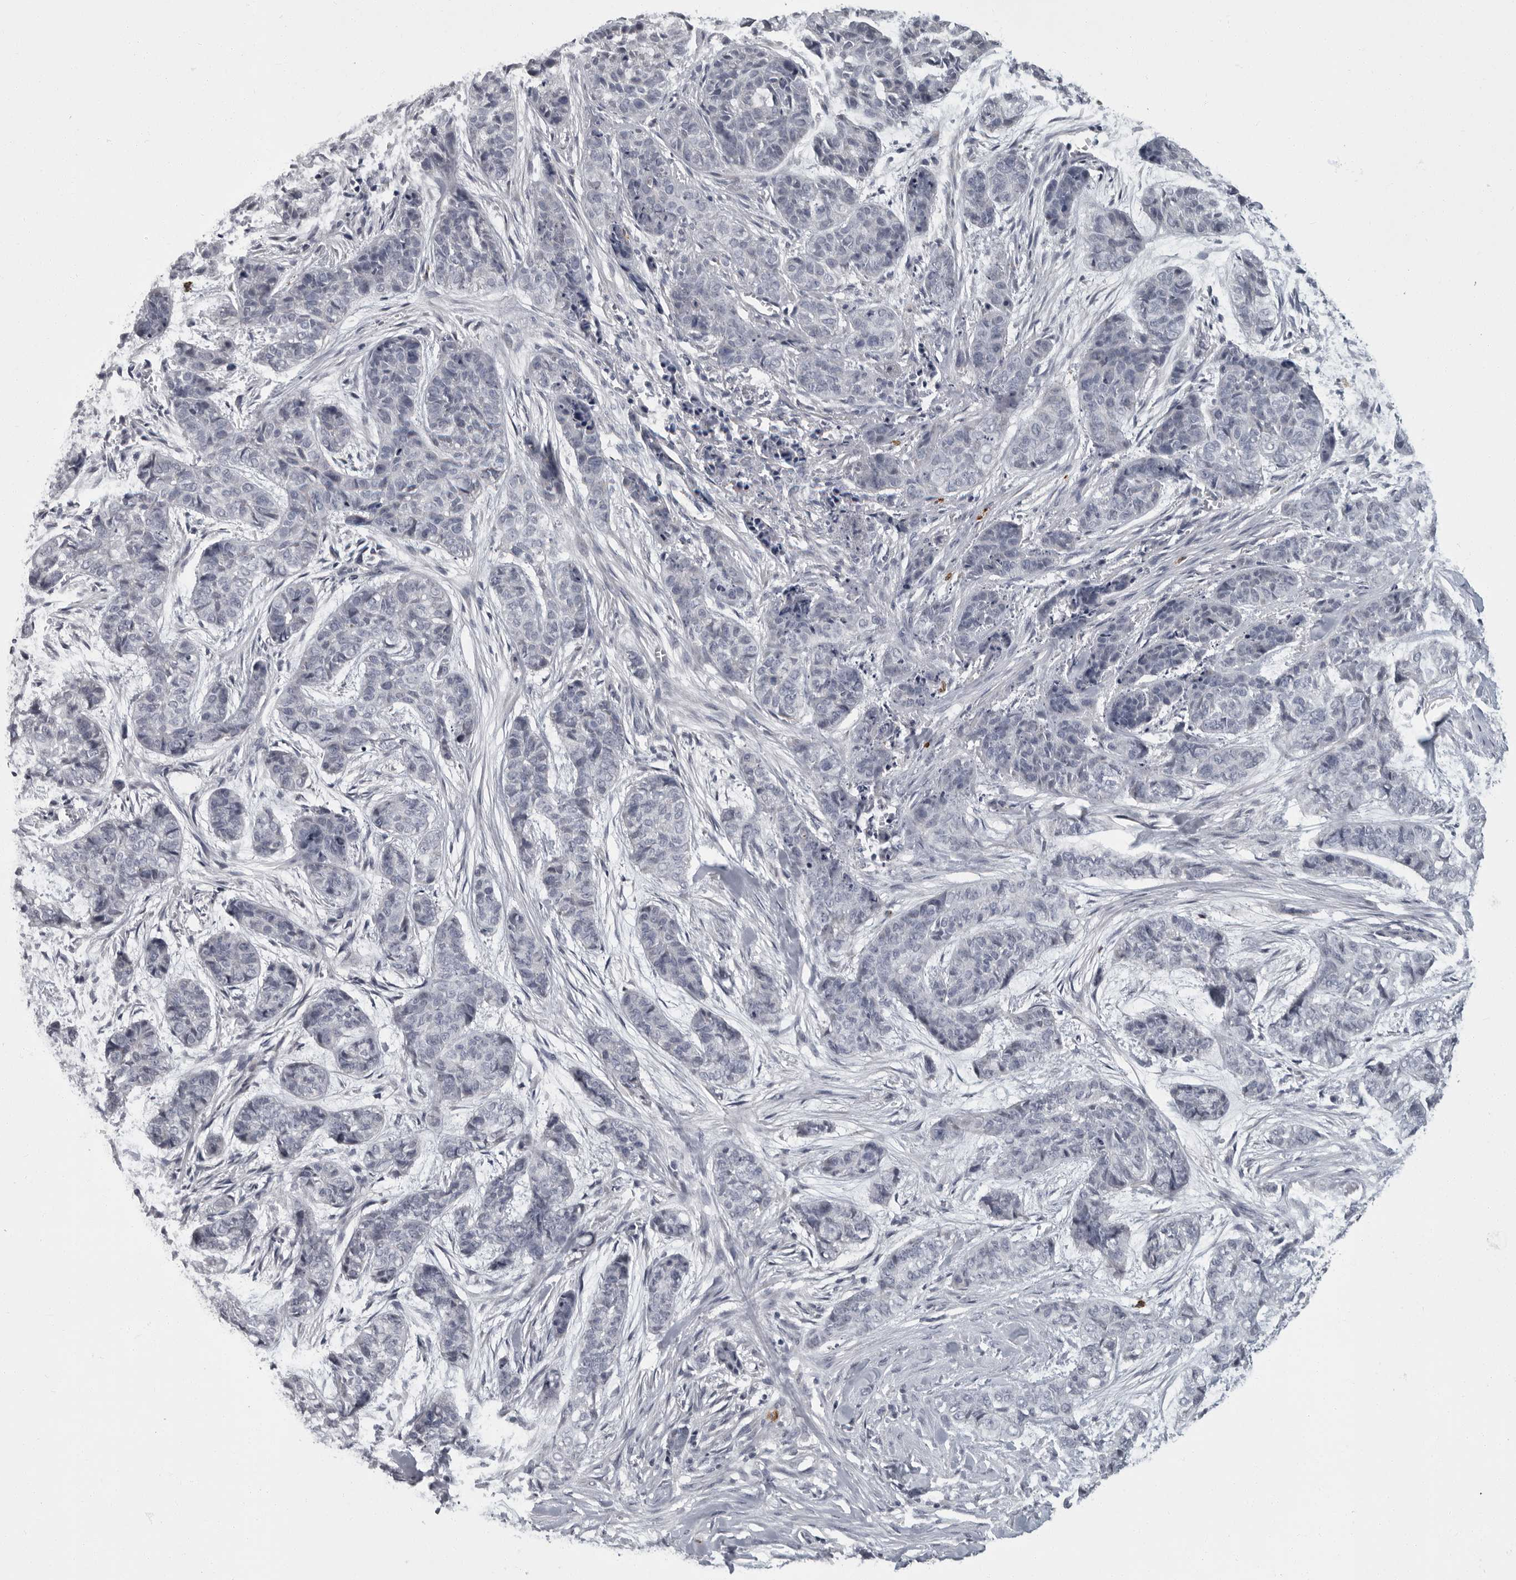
{"staining": {"intensity": "negative", "quantity": "none", "location": "none"}, "tissue": "skin cancer", "cell_type": "Tumor cells", "image_type": "cancer", "snomed": [{"axis": "morphology", "description": "Basal cell carcinoma"}, {"axis": "topography", "description": "Skin"}], "caption": "This is a image of immunohistochemistry (IHC) staining of skin cancer, which shows no expression in tumor cells.", "gene": "SLC25A39", "patient": {"sex": "female", "age": 64}}